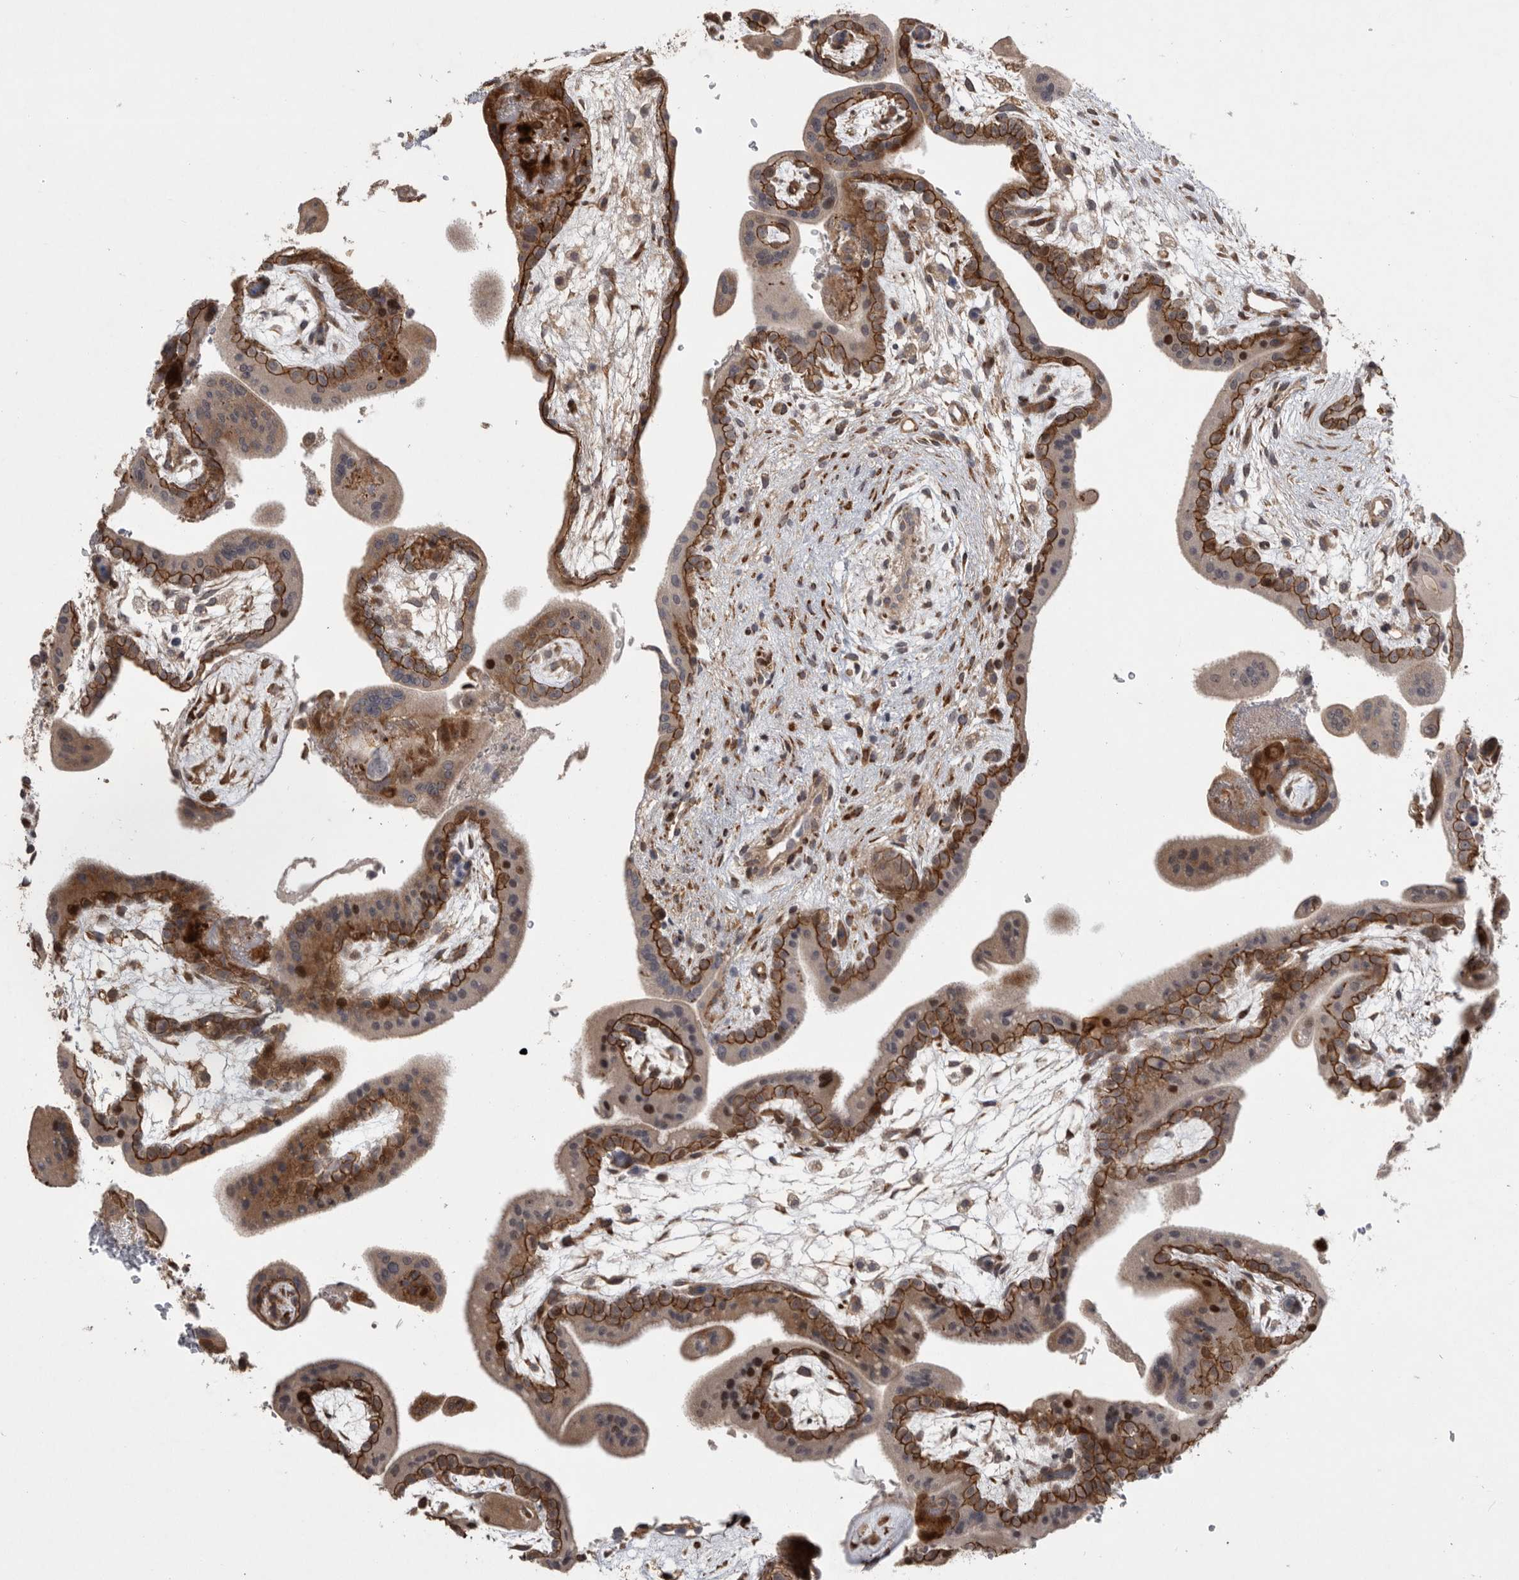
{"staining": {"intensity": "moderate", "quantity": ">75%", "location": "cytoplasmic/membranous"}, "tissue": "placenta", "cell_type": "Decidual cells", "image_type": "normal", "snomed": [{"axis": "morphology", "description": "Normal tissue, NOS"}, {"axis": "topography", "description": "Placenta"}], "caption": "An IHC histopathology image of unremarkable tissue is shown. Protein staining in brown highlights moderate cytoplasmic/membranous positivity in placenta within decidual cells.", "gene": "MPDZ", "patient": {"sex": "female", "age": 35}}